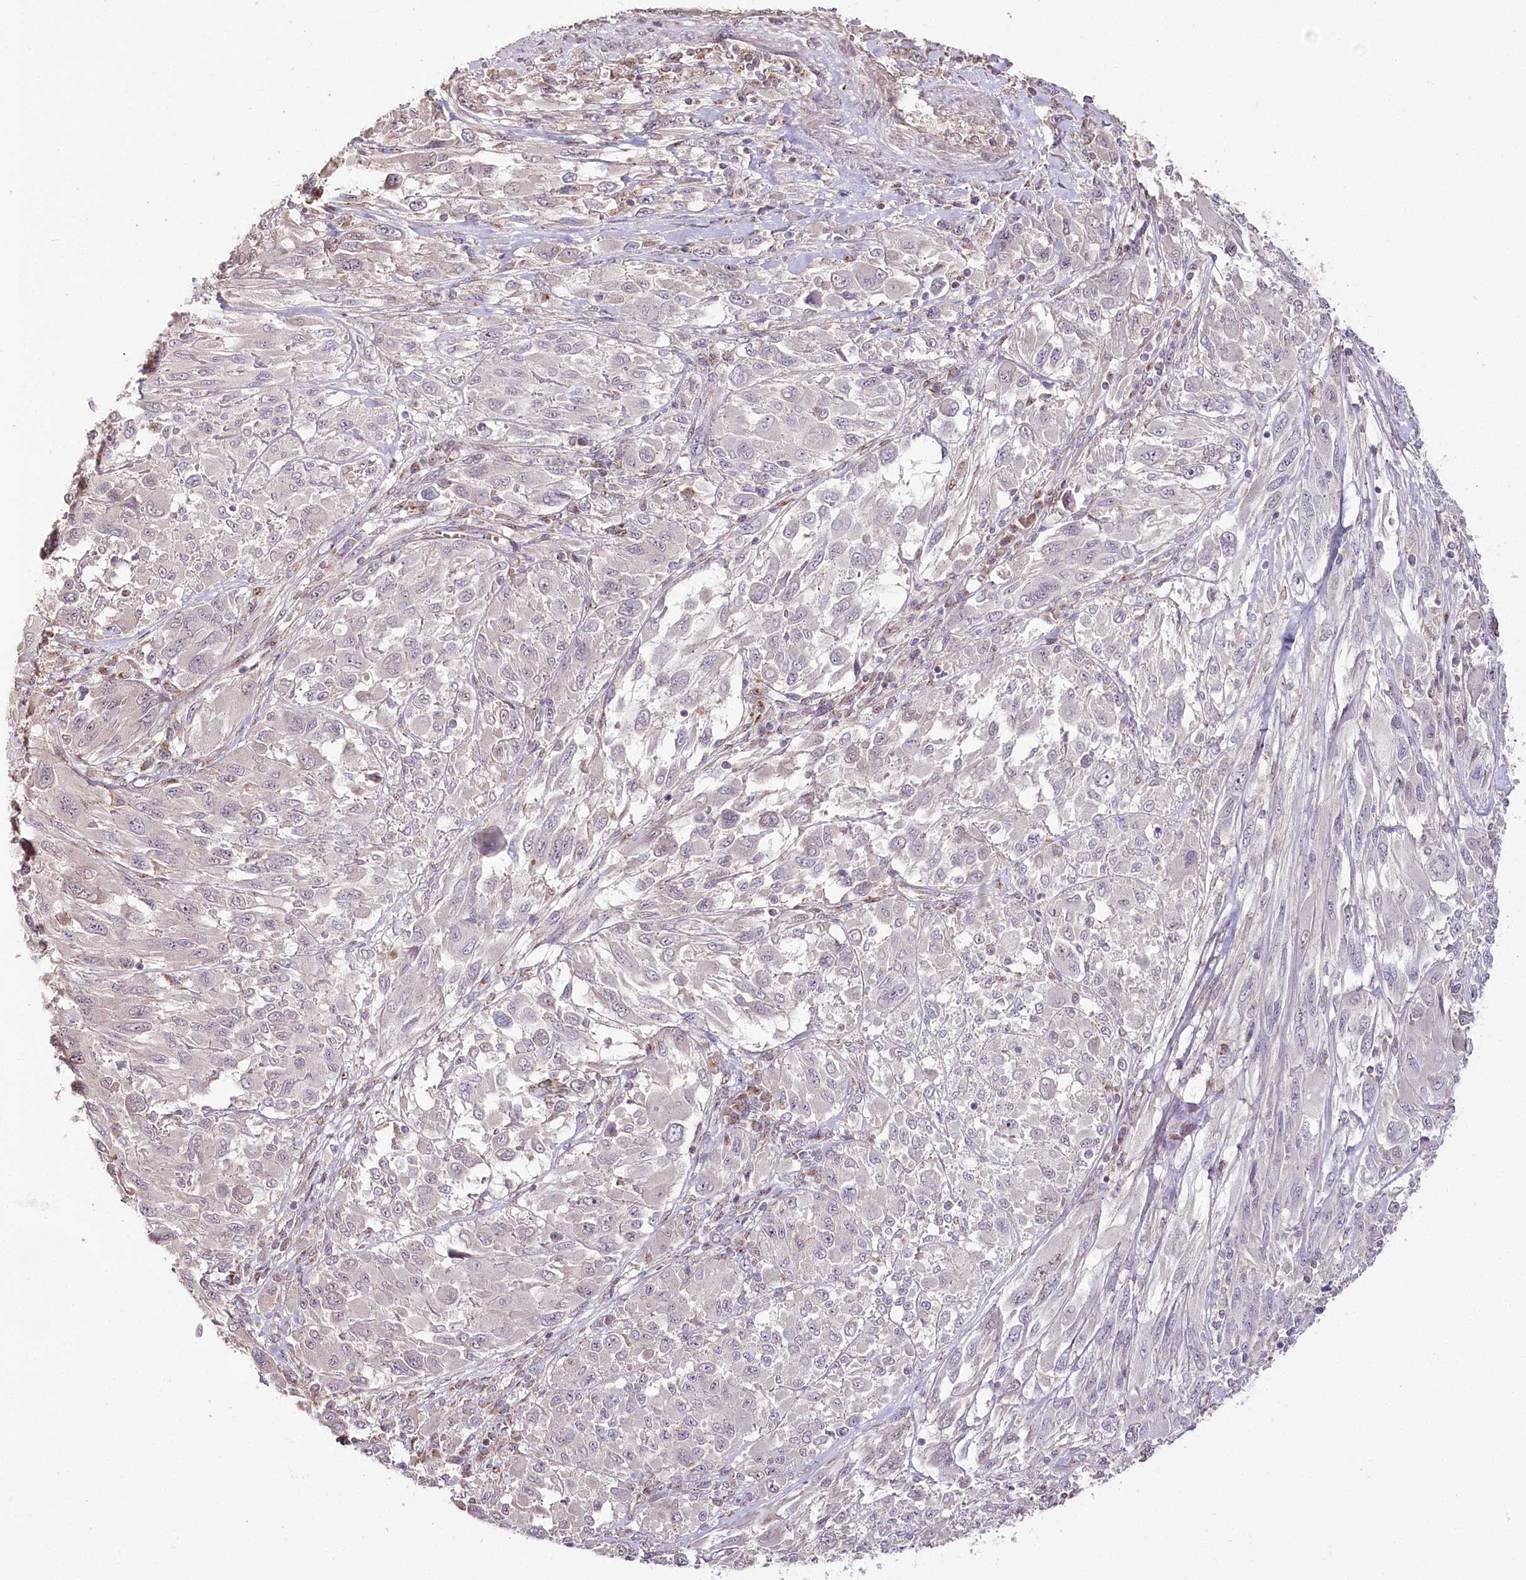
{"staining": {"intensity": "negative", "quantity": "none", "location": "none"}, "tissue": "melanoma", "cell_type": "Tumor cells", "image_type": "cancer", "snomed": [{"axis": "morphology", "description": "Malignant melanoma, NOS"}, {"axis": "topography", "description": "Skin"}], "caption": "Micrograph shows no significant protein expression in tumor cells of malignant melanoma.", "gene": "ZNF226", "patient": {"sex": "female", "age": 91}}